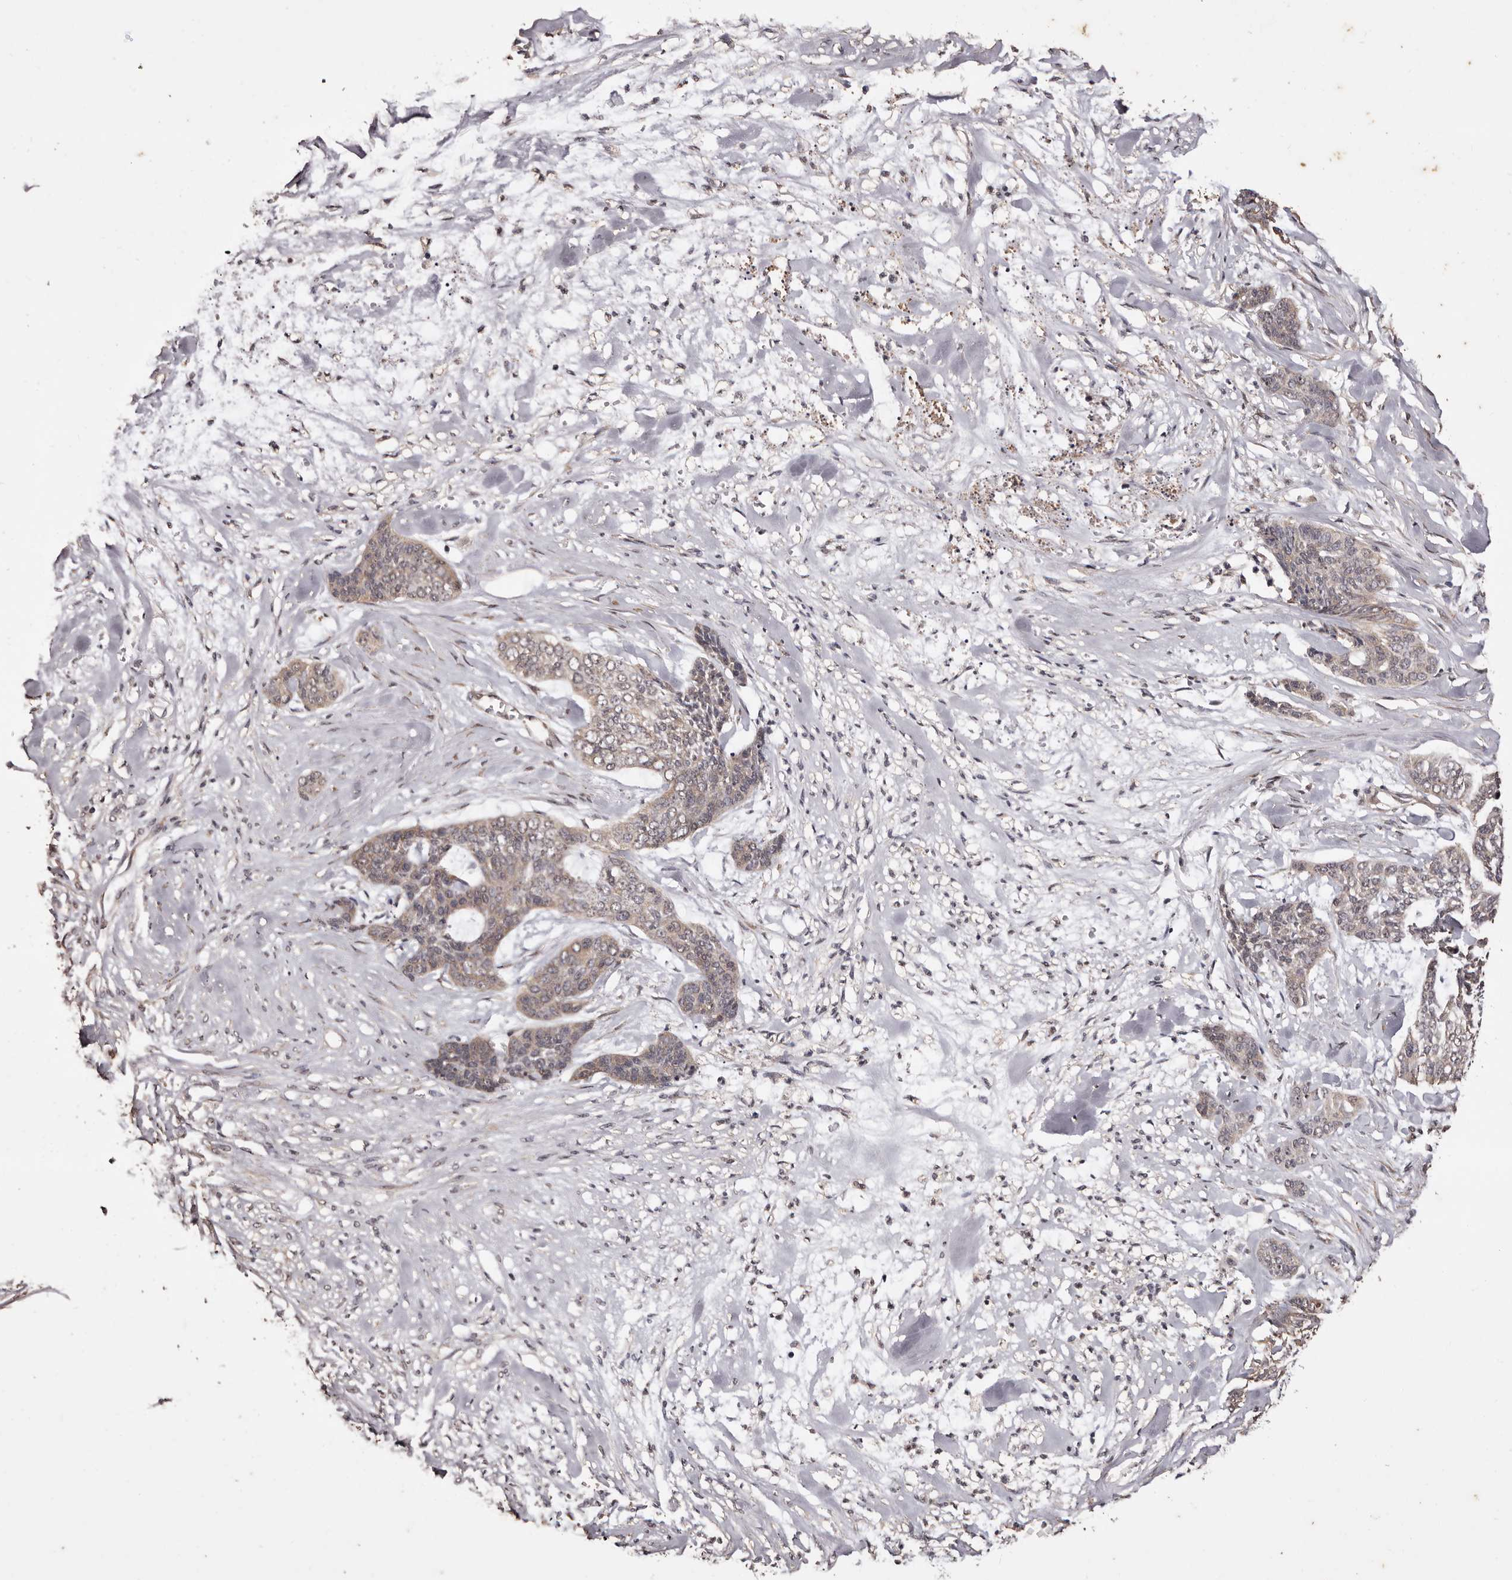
{"staining": {"intensity": "weak", "quantity": "25%-75%", "location": "cytoplasmic/membranous"}, "tissue": "skin cancer", "cell_type": "Tumor cells", "image_type": "cancer", "snomed": [{"axis": "morphology", "description": "Basal cell carcinoma"}, {"axis": "topography", "description": "Skin"}], "caption": "Tumor cells reveal low levels of weak cytoplasmic/membranous expression in approximately 25%-75% of cells in human basal cell carcinoma (skin).", "gene": "NAV1", "patient": {"sex": "female", "age": 64}}